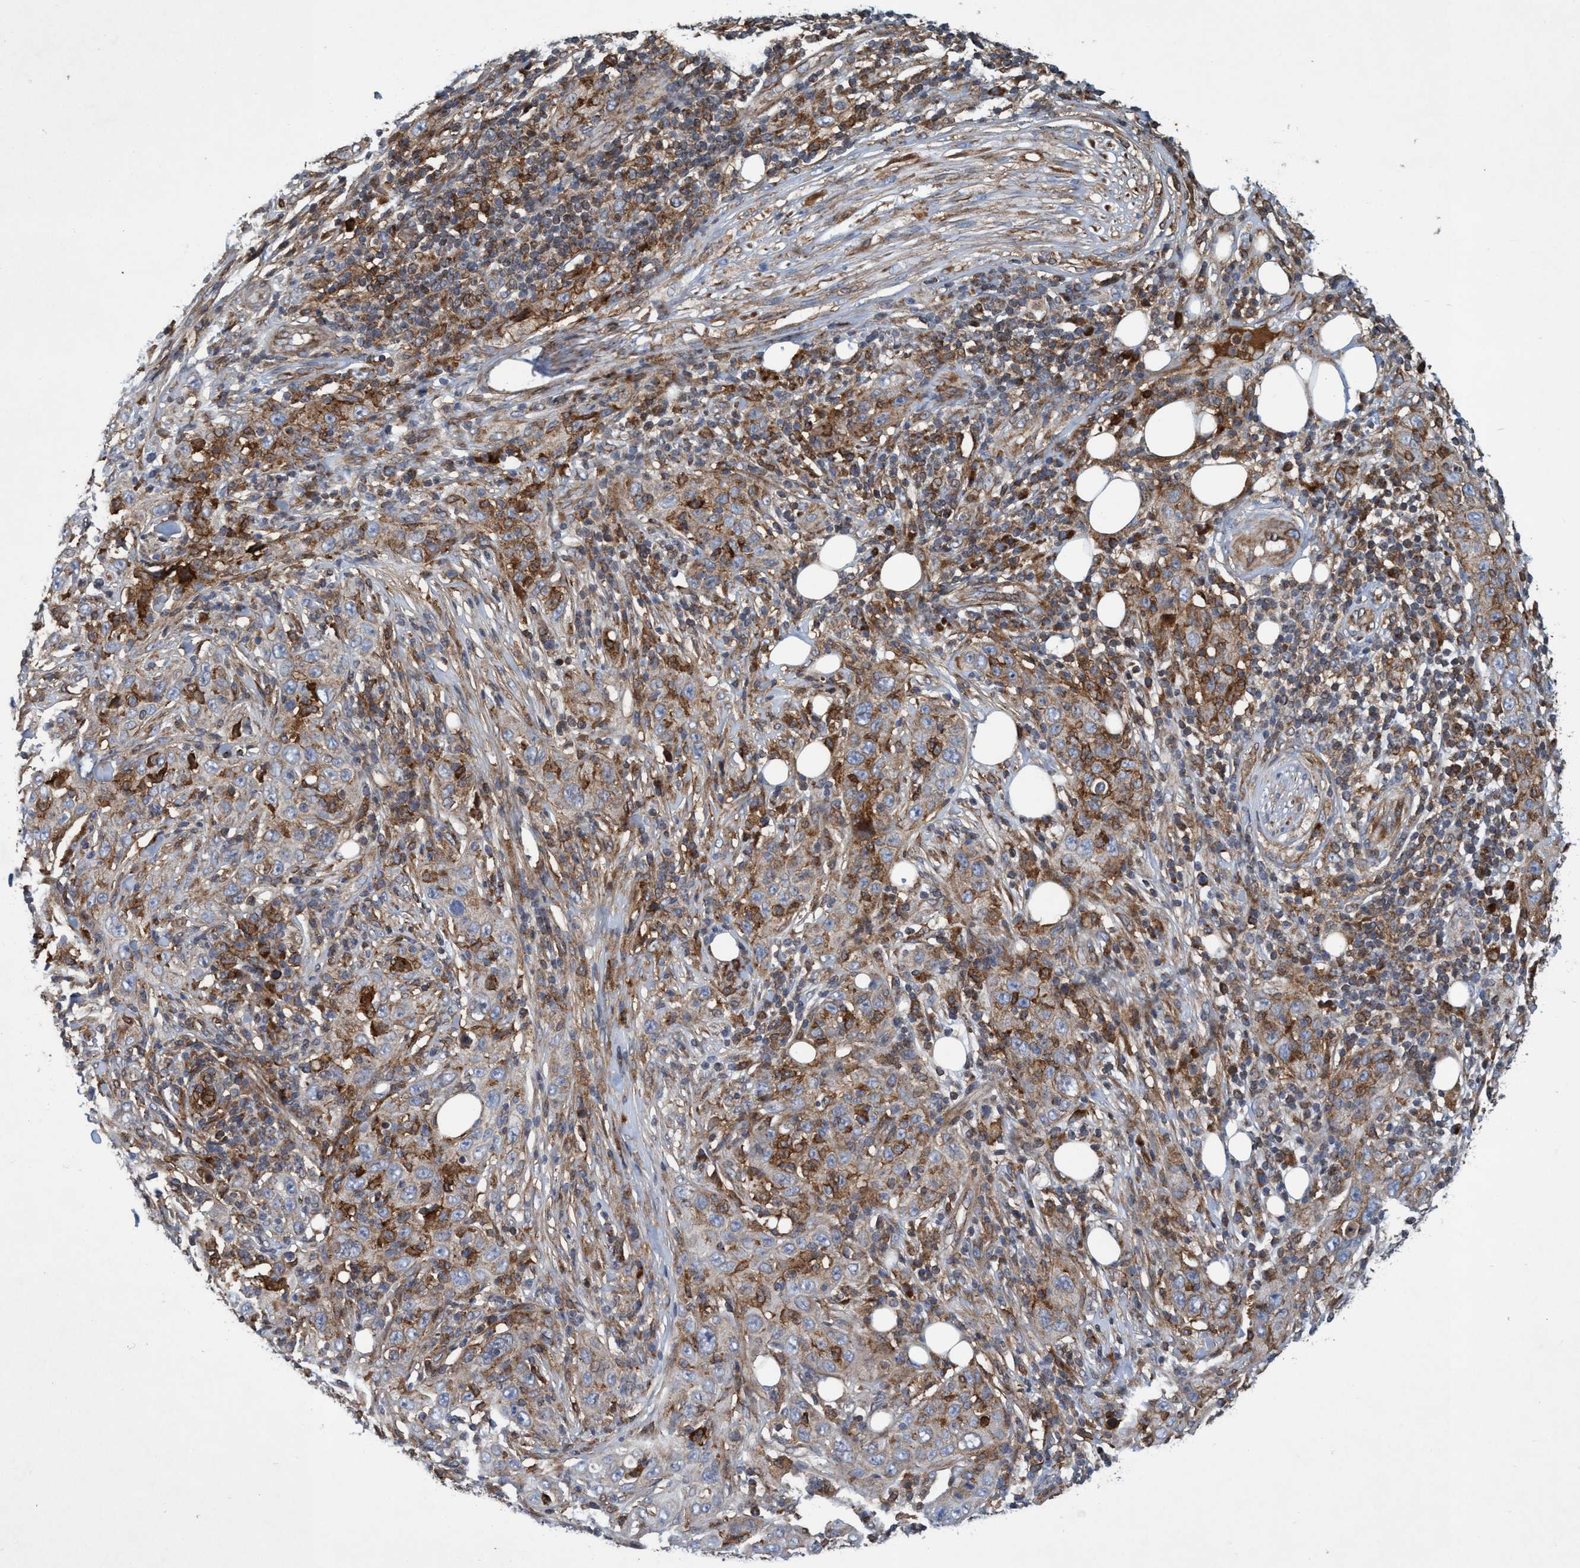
{"staining": {"intensity": "moderate", "quantity": "25%-75%", "location": "cytoplasmic/membranous"}, "tissue": "skin cancer", "cell_type": "Tumor cells", "image_type": "cancer", "snomed": [{"axis": "morphology", "description": "Squamous cell carcinoma, NOS"}, {"axis": "topography", "description": "Skin"}], "caption": "This histopathology image reveals immunohistochemistry staining of squamous cell carcinoma (skin), with medium moderate cytoplasmic/membranous expression in about 25%-75% of tumor cells.", "gene": "SLC16A3", "patient": {"sex": "female", "age": 88}}